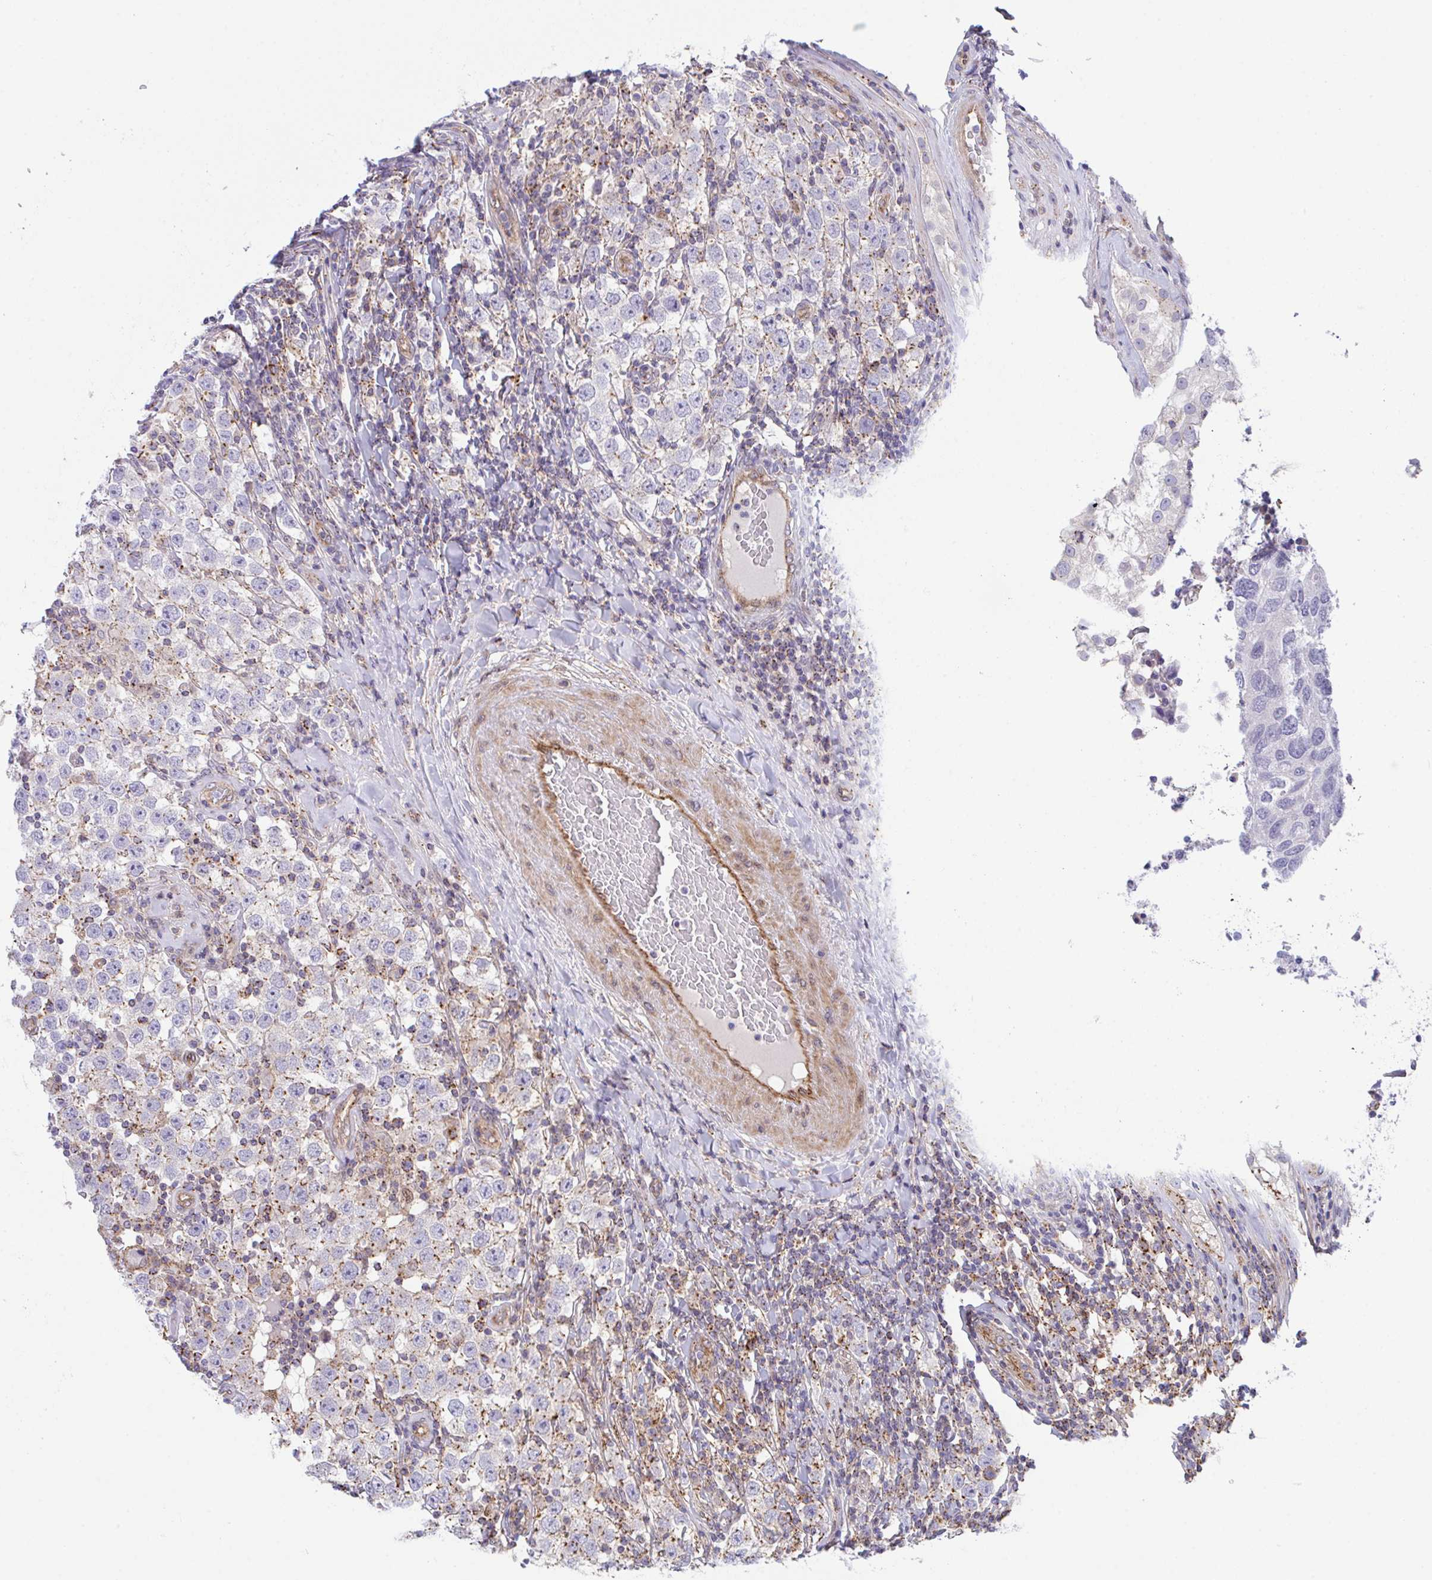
{"staining": {"intensity": "moderate", "quantity": "<25%", "location": "cytoplasmic/membranous"}, "tissue": "testis cancer", "cell_type": "Tumor cells", "image_type": "cancer", "snomed": [{"axis": "morphology", "description": "Normal tissue, NOS"}, {"axis": "morphology", "description": "Urothelial carcinoma, High grade"}, {"axis": "morphology", "description": "Seminoma, NOS"}, {"axis": "morphology", "description": "Carcinoma, Embryonal, NOS"}, {"axis": "topography", "description": "Urinary bladder"}, {"axis": "topography", "description": "Testis"}], "caption": "The photomicrograph demonstrates immunohistochemical staining of high-grade urothelial carcinoma (testis). There is moderate cytoplasmic/membranous expression is present in about <25% of tumor cells.", "gene": "ZBED3", "patient": {"sex": "male", "age": 41}}